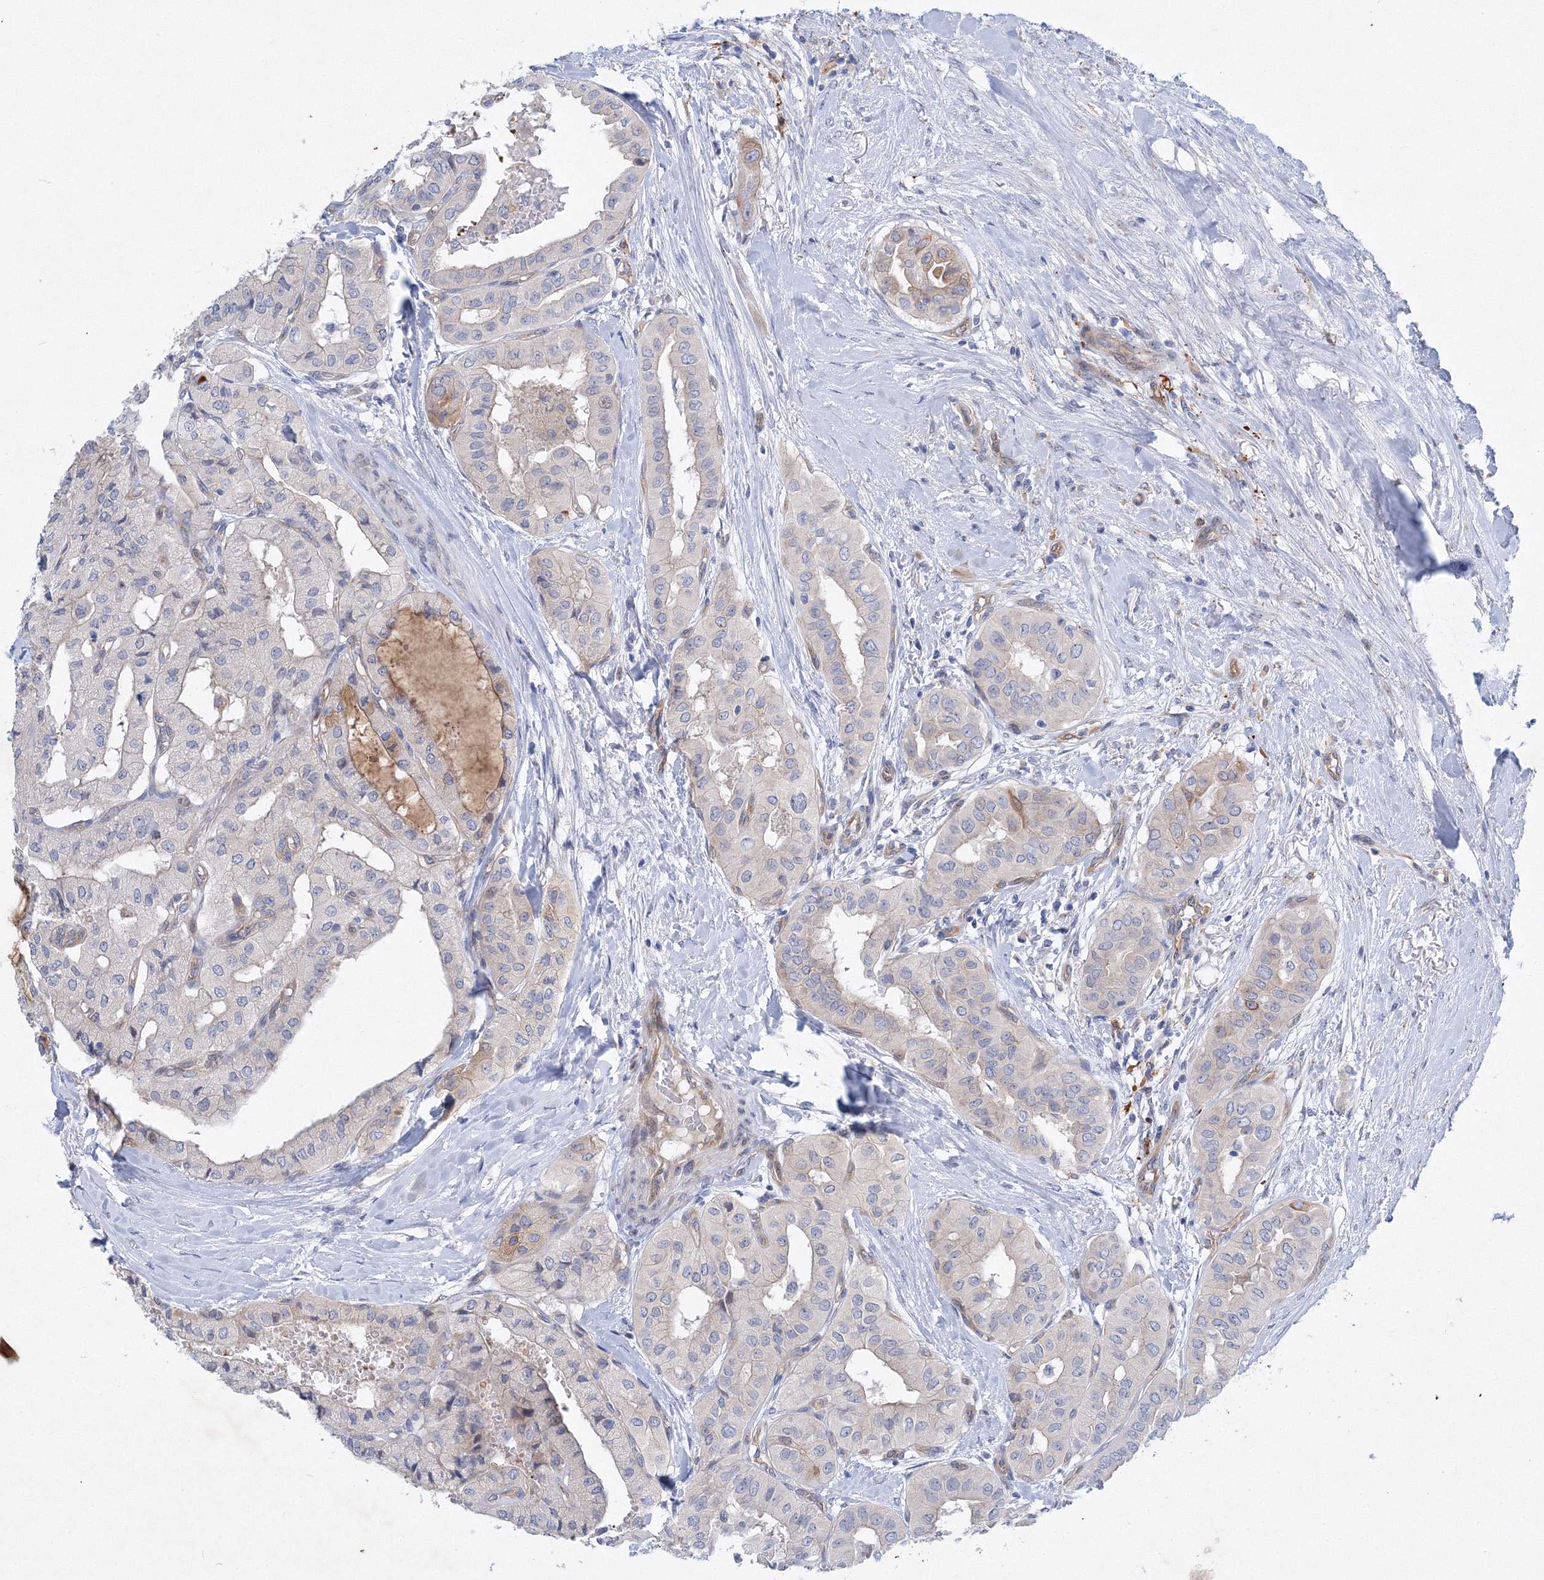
{"staining": {"intensity": "negative", "quantity": "none", "location": "none"}, "tissue": "thyroid cancer", "cell_type": "Tumor cells", "image_type": "cancer", "snomed": [{"axis": "morphology", "description": "Papillary adenocarcinoma, NOS"}, {"axis": "topography", "description": "Thyroid gland"}], "caption": "Tumor cells are negative for protein expression in human papillary adenocarcinoma (thyroid).", "gene": "TANC1", "patient": {"sex": "female", "age": 59}}